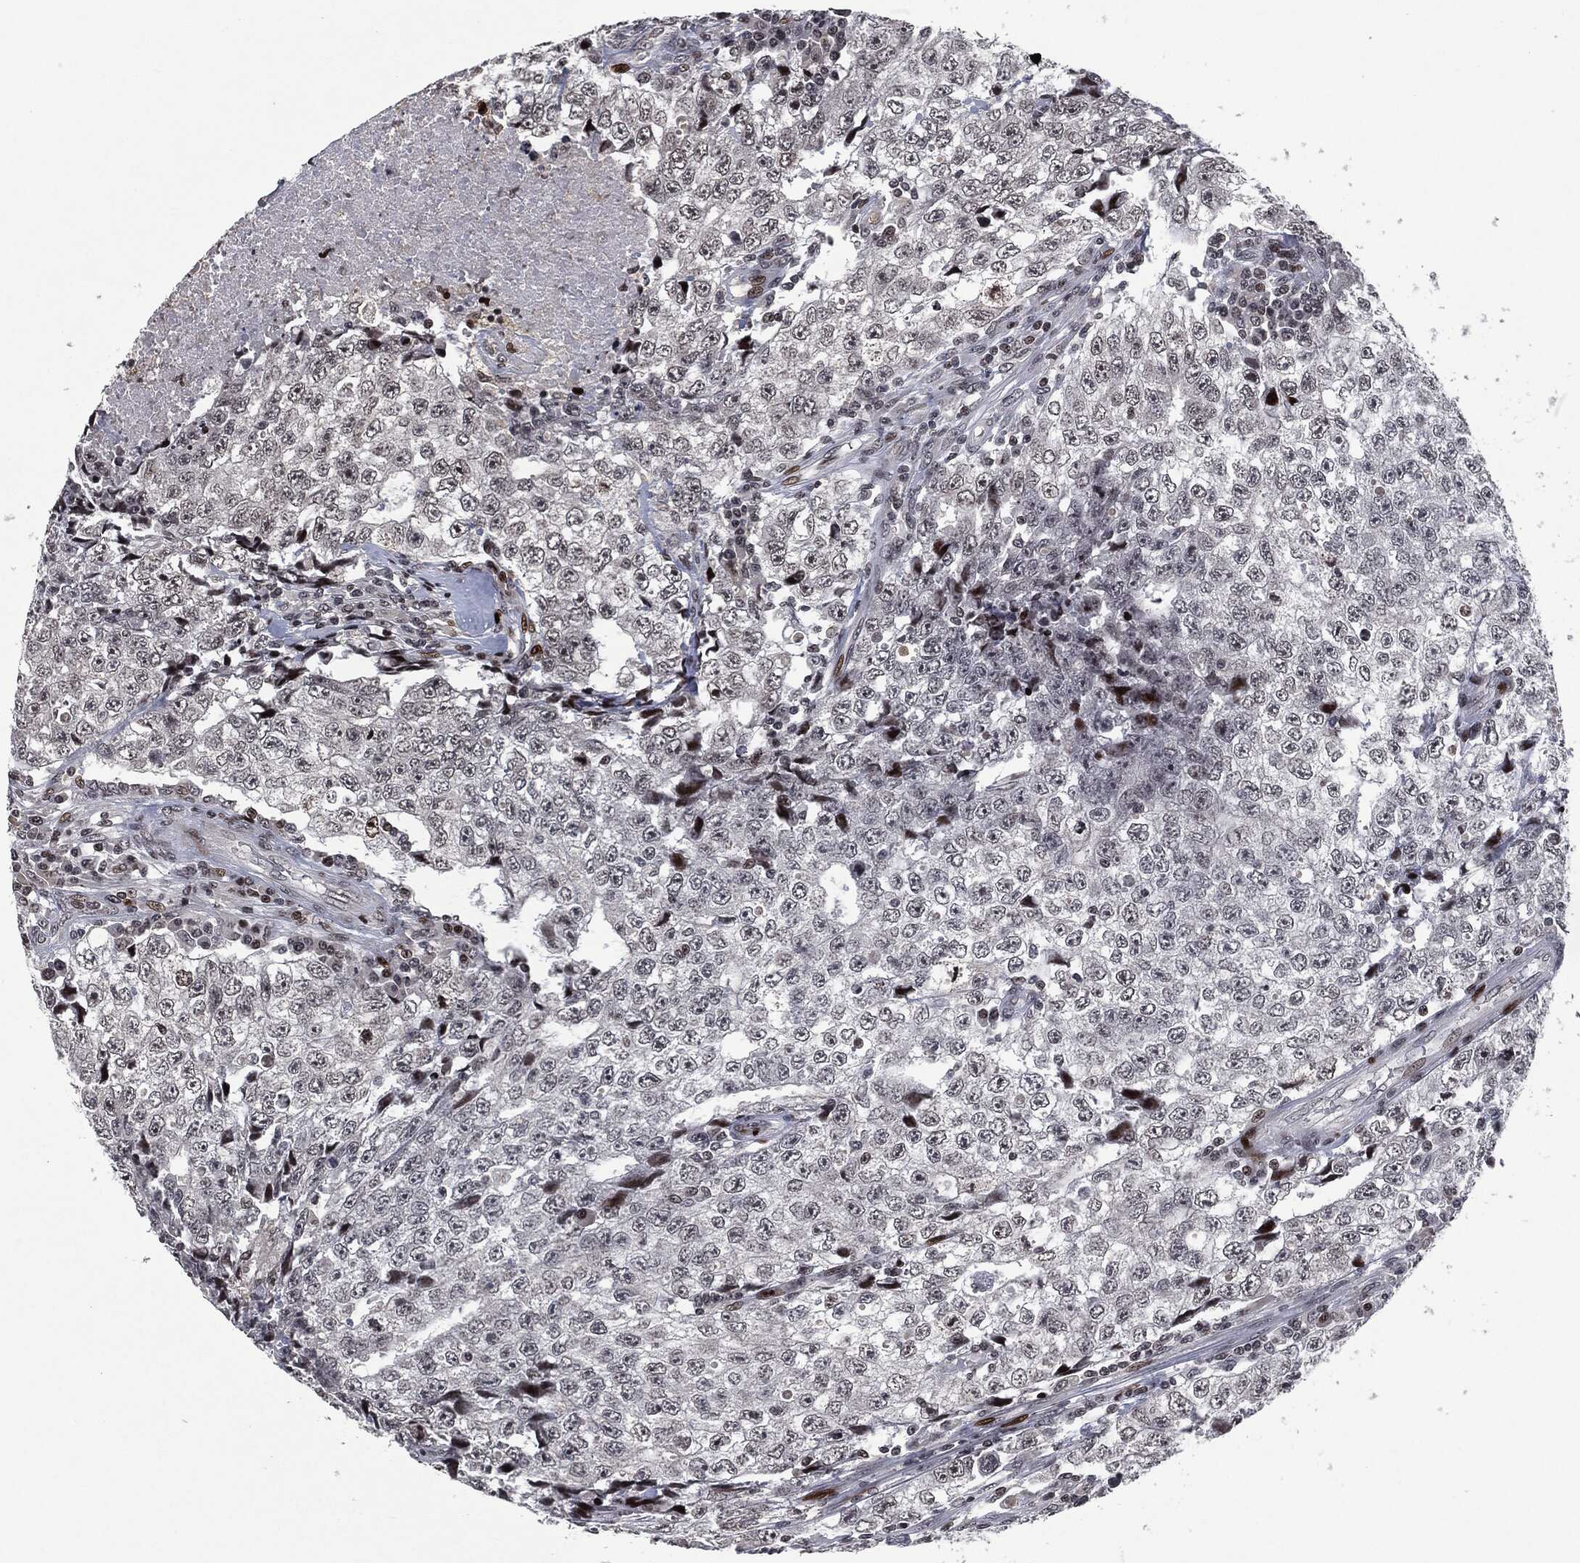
{"staining": {"intensity": "negative", "quantity": "none", "location": "none"}, "tissue": "testis cancer", "cell_type": "Tumor cells", "image_type": "cancer", "snomed": [{"axis": "morphology", "description": "Necrosis, NOS"}, {"axis": "morphology", "description": "Carcinoma, Embryonal, NOS"}, {"axis": "topography", "description": "Testis"}], "caption": "This is an immunohistochemistry (IHC) image of testis cancer (embryonal carcinoma). There is no staining in tumor cells.", "gene": "EGFR", "patient": {"sex": "male", "age": 19}}